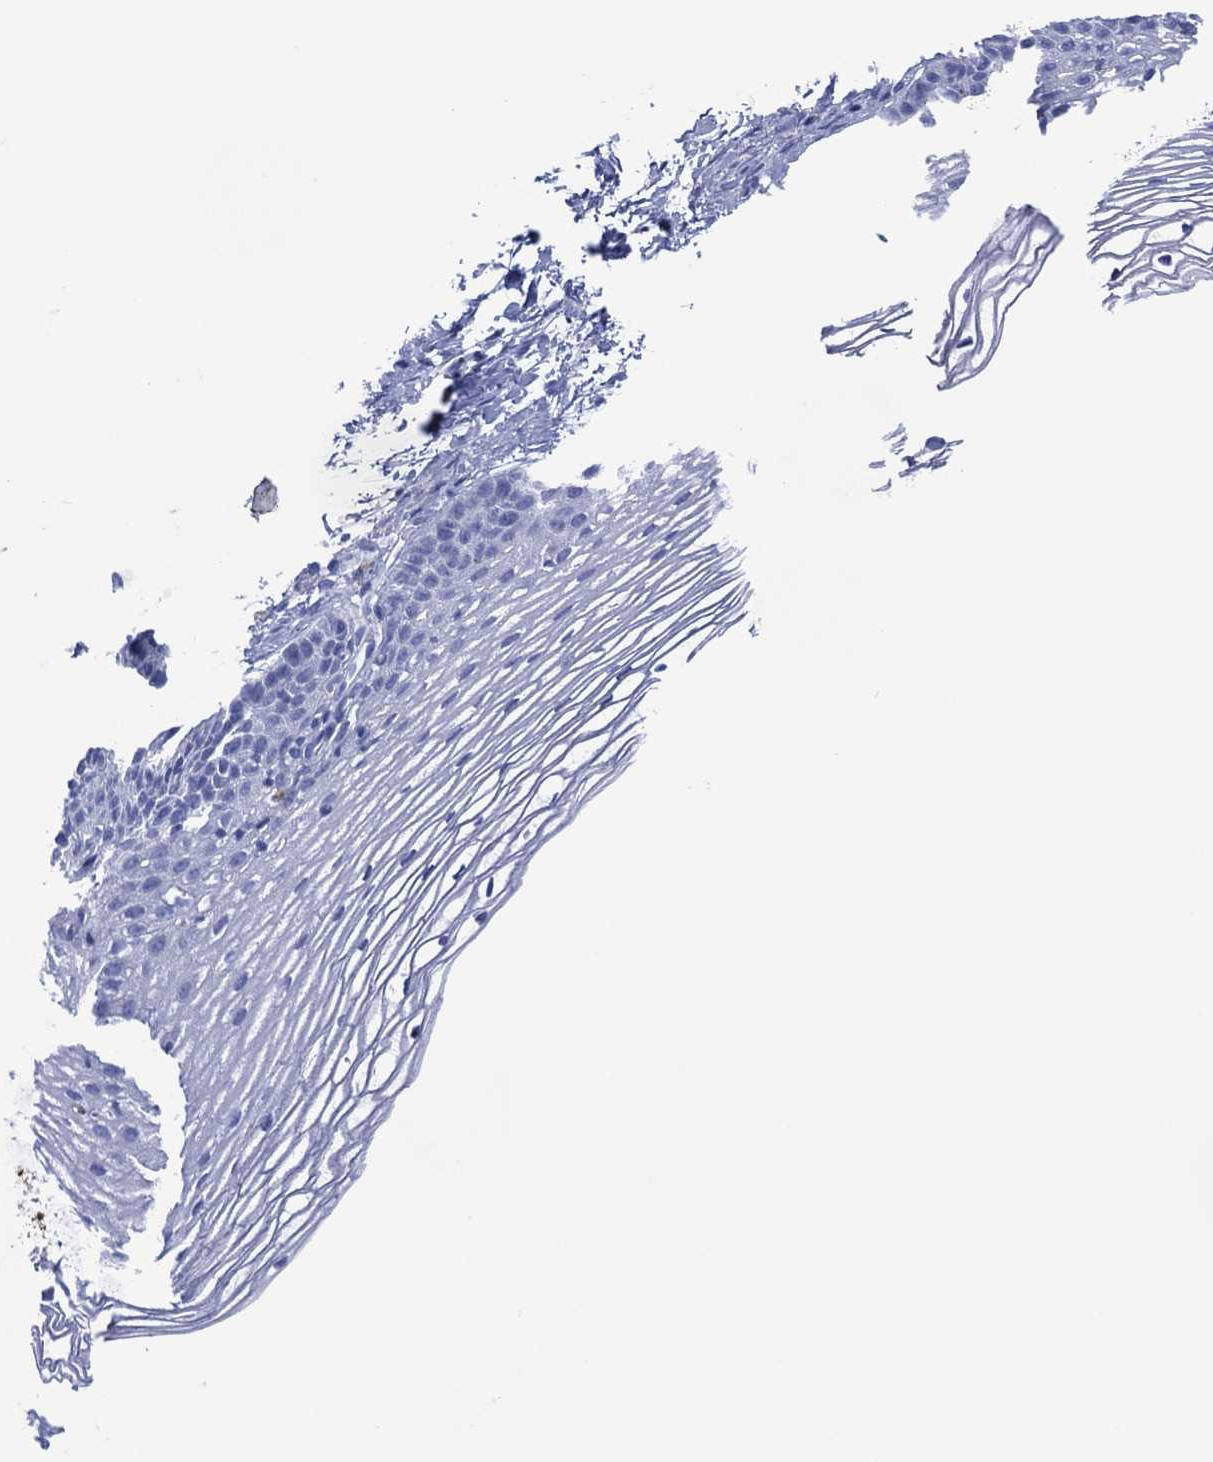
{"staining": {"intensity": "negative", "quantity": "none", "location": "none"}, "tissue": "cervix", "cell_type": "Squamous epithelial cells", "image_type": "normal", "snomed": [{"axis": "morphology", "description": "Normal tissue, NOS"}, {"axis": "topography", "description": "Cervix"}], "caption": "Squamous epithelial cells show no significant positivity in unremarkable cervix.", "gene": "DPP4", "patient": {"sex": "female", "age": 39}}